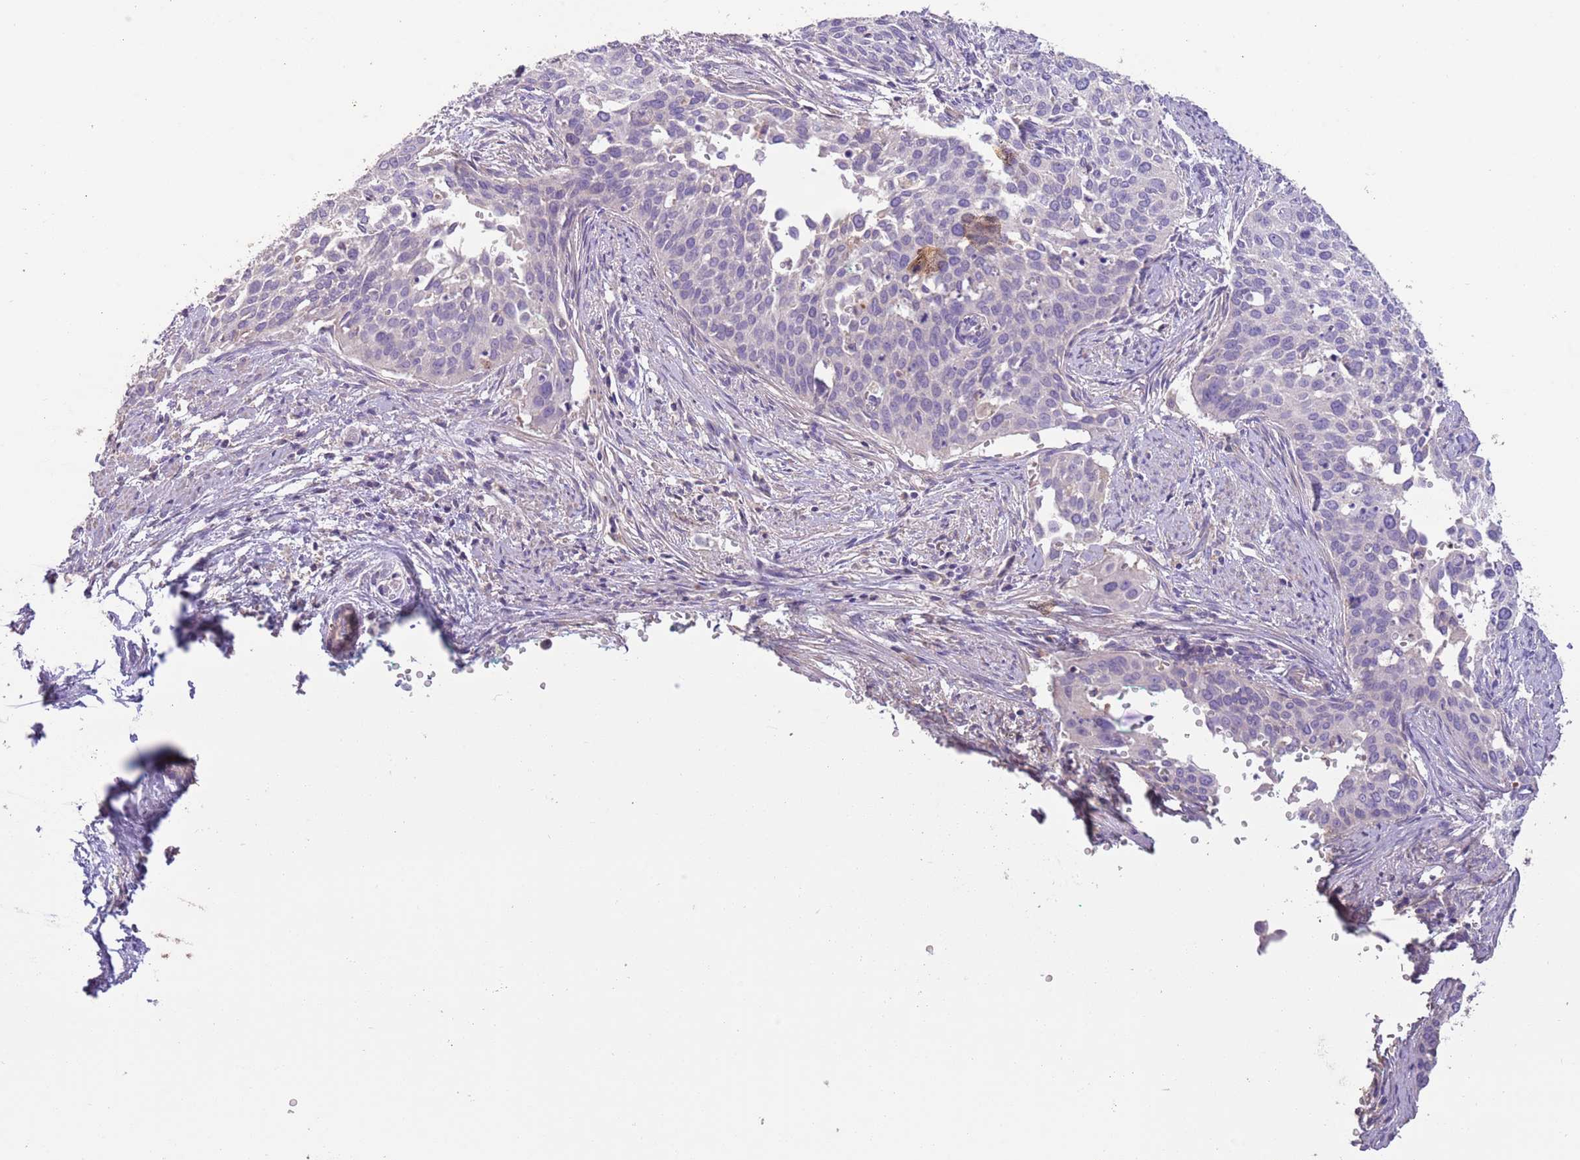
{"staining": {"intensity": "negative", "quantity": "none", "location": "none"}, "tissue": "cervical cancer", "cell_type": "Tumor cells", "image_type": "cancer", "snomed": [{"axis": "morphology", "description": "Squamous cell carcinoma, NOS"}, {"axis": "topography", "description": "Cervix"}], "caption": "Tumor cells are negative for protein expression in human cervical squamous cell carcinoma. (DAB (3,3'-diaminobenzidine) immunohistochemistry (IHC) with hematoxylin counter stain).", "gene": "SFTPA1", "patient": {"sex": "female", "age": 44}}